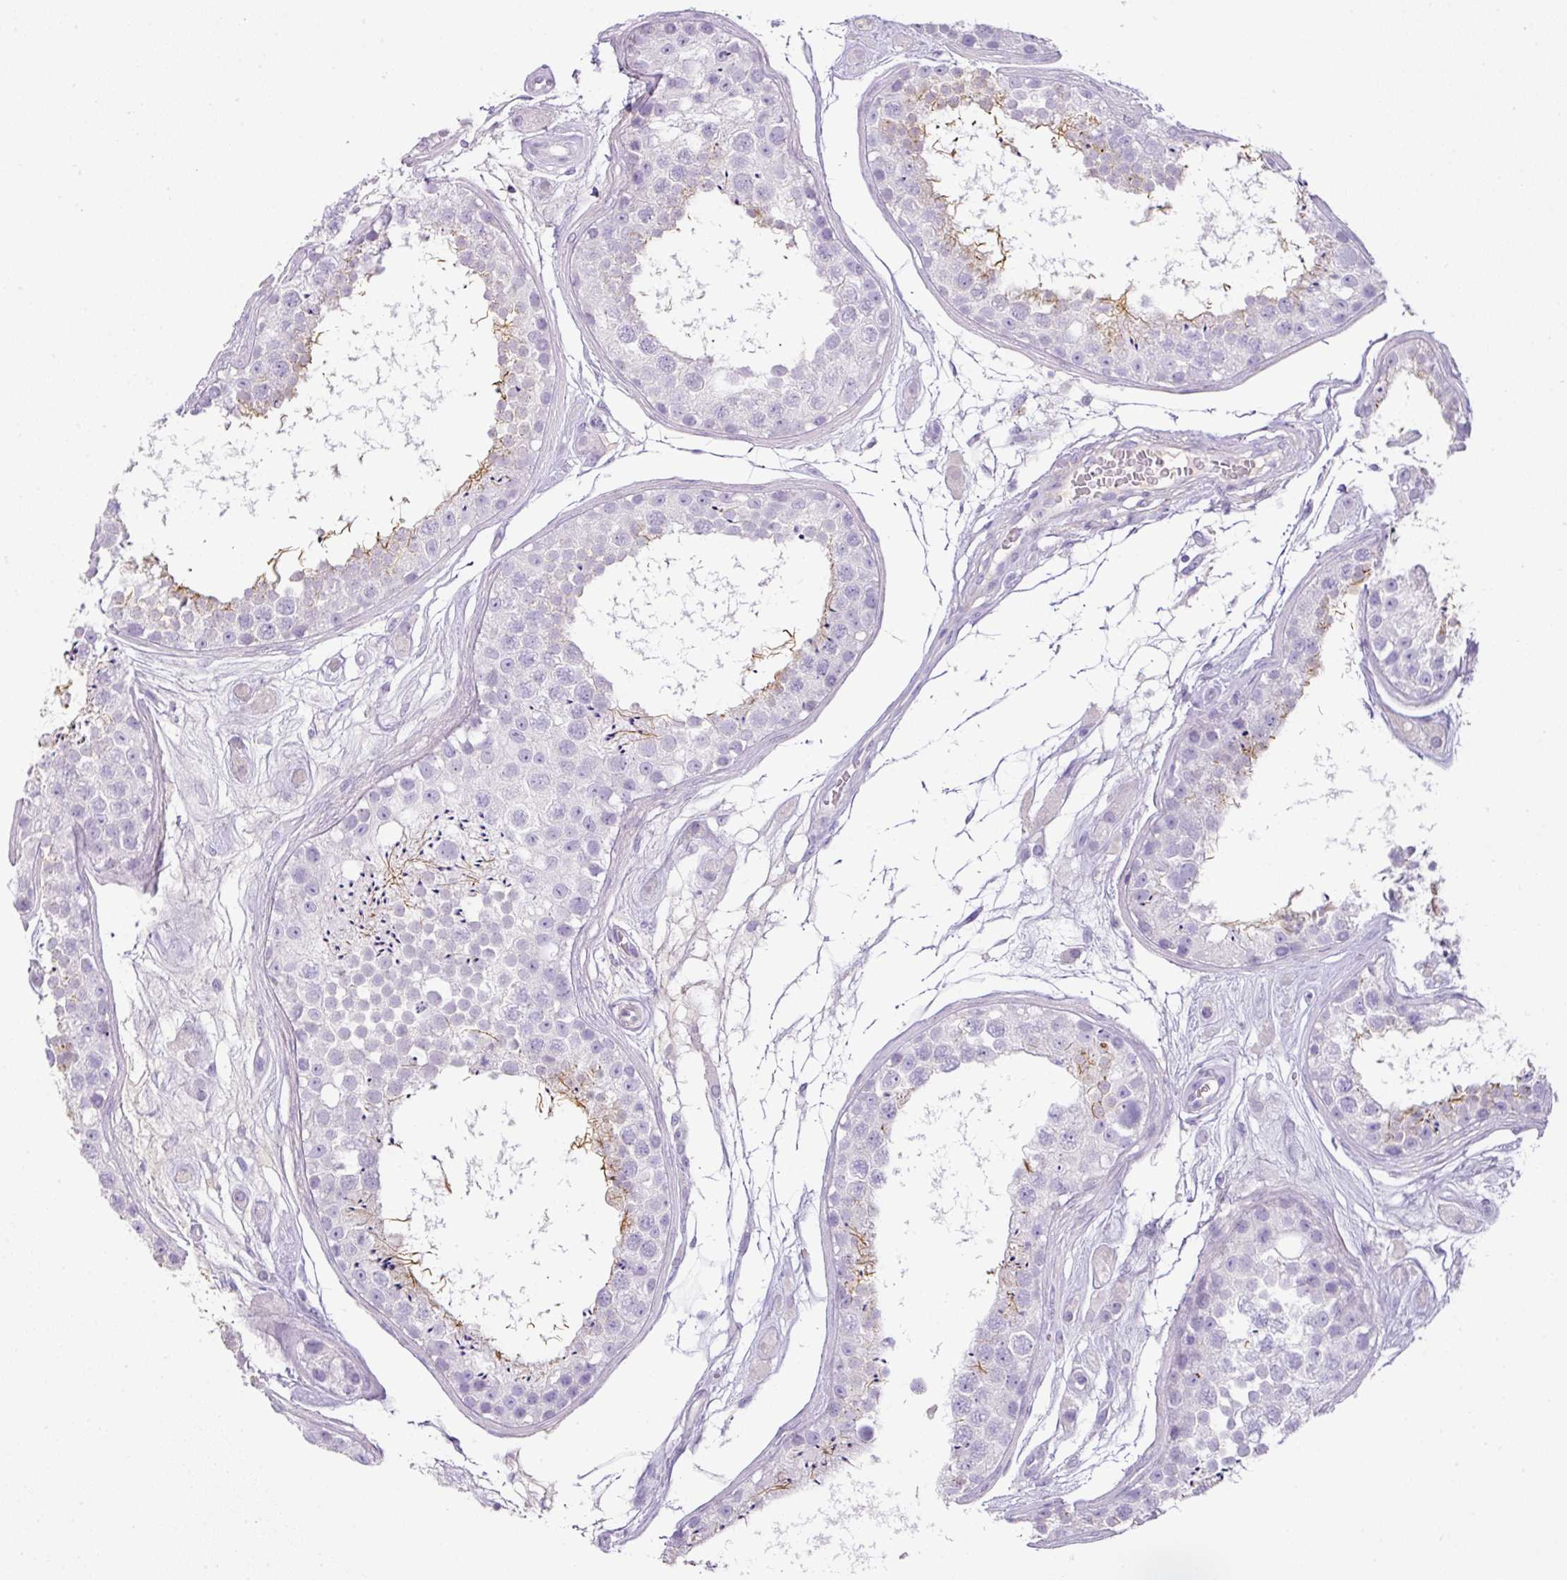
{"staining": {"intensity": "moderate", "quantity": "<25%", "location": "cytoplasmic/membranous"}, "tissue": "testis", "cell_type": "Cells in seminiferous ducts", "image_type": "normal", "snomed": [{"axis": "morphology", "description": "Normal tissue, NOS"}, {"axis": "topography", "description": "Testis"}], "caption": "About <25% of cells in seminiferous ducts in benign testis display moderate cytoplasmic/membranous protein staining as visualized by brown immunohistochemical staining.", "gene": "TARM1", "patient": {"sex": "male", "age": 25}}